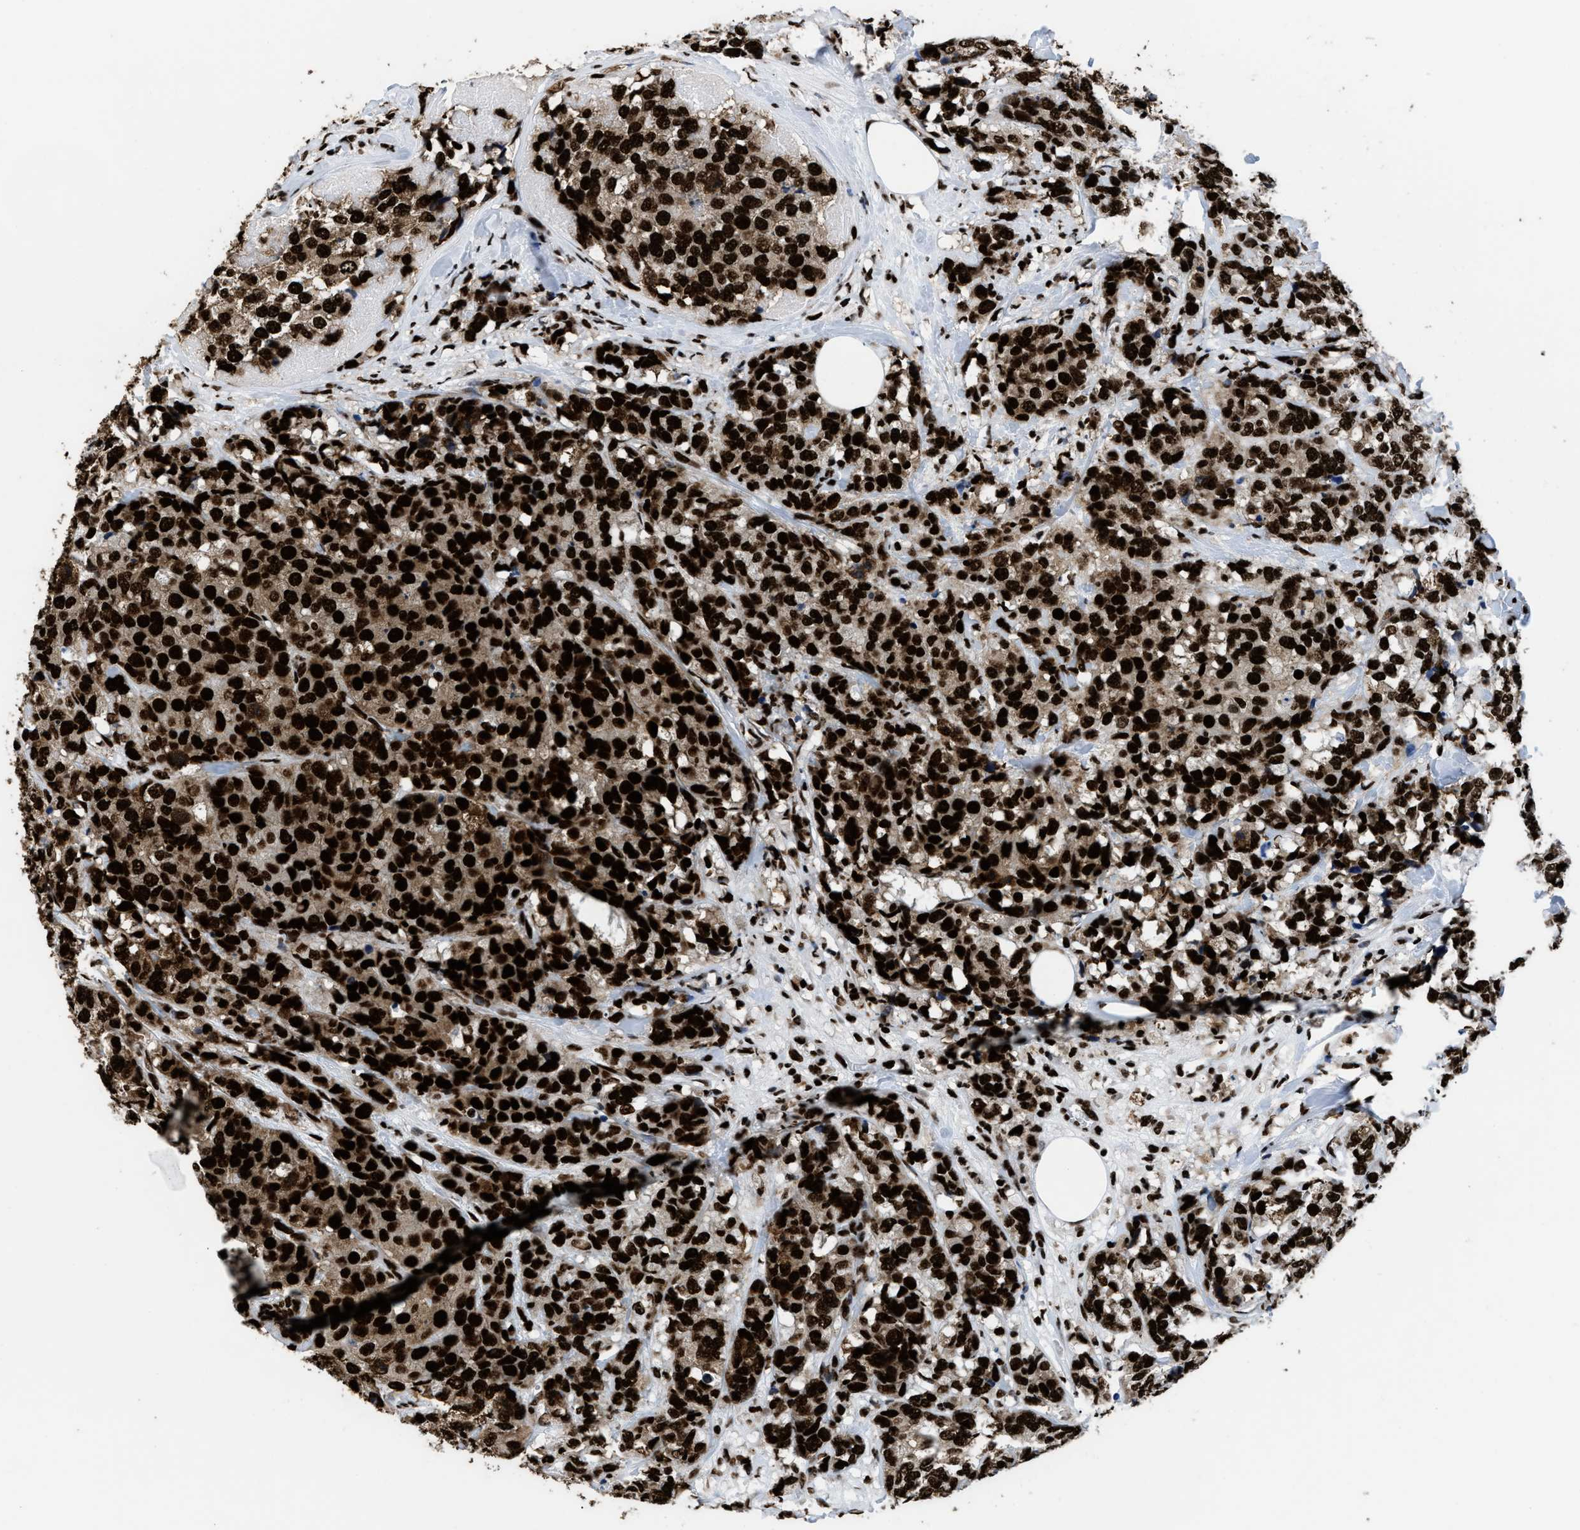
{"staining": {"intensity": "strong", "quantity": ">75%", "location": "nuclear"}, "tissue": "breast cancer", "cell_type": "Tumor cells", "image_type": "cancer", "snomed": [{"axis": "morphology", "description": "Lobular carcinoma"}, {"axis": "topography", "description": "Breast"}], "caption": "Breast cancer stained for a protein (brown) demonstrates strong nuclear positive positivity in about >75% of tumor cells.", "gene": "HNRNPM", "patient": {"sex": "female", "age": 59}}